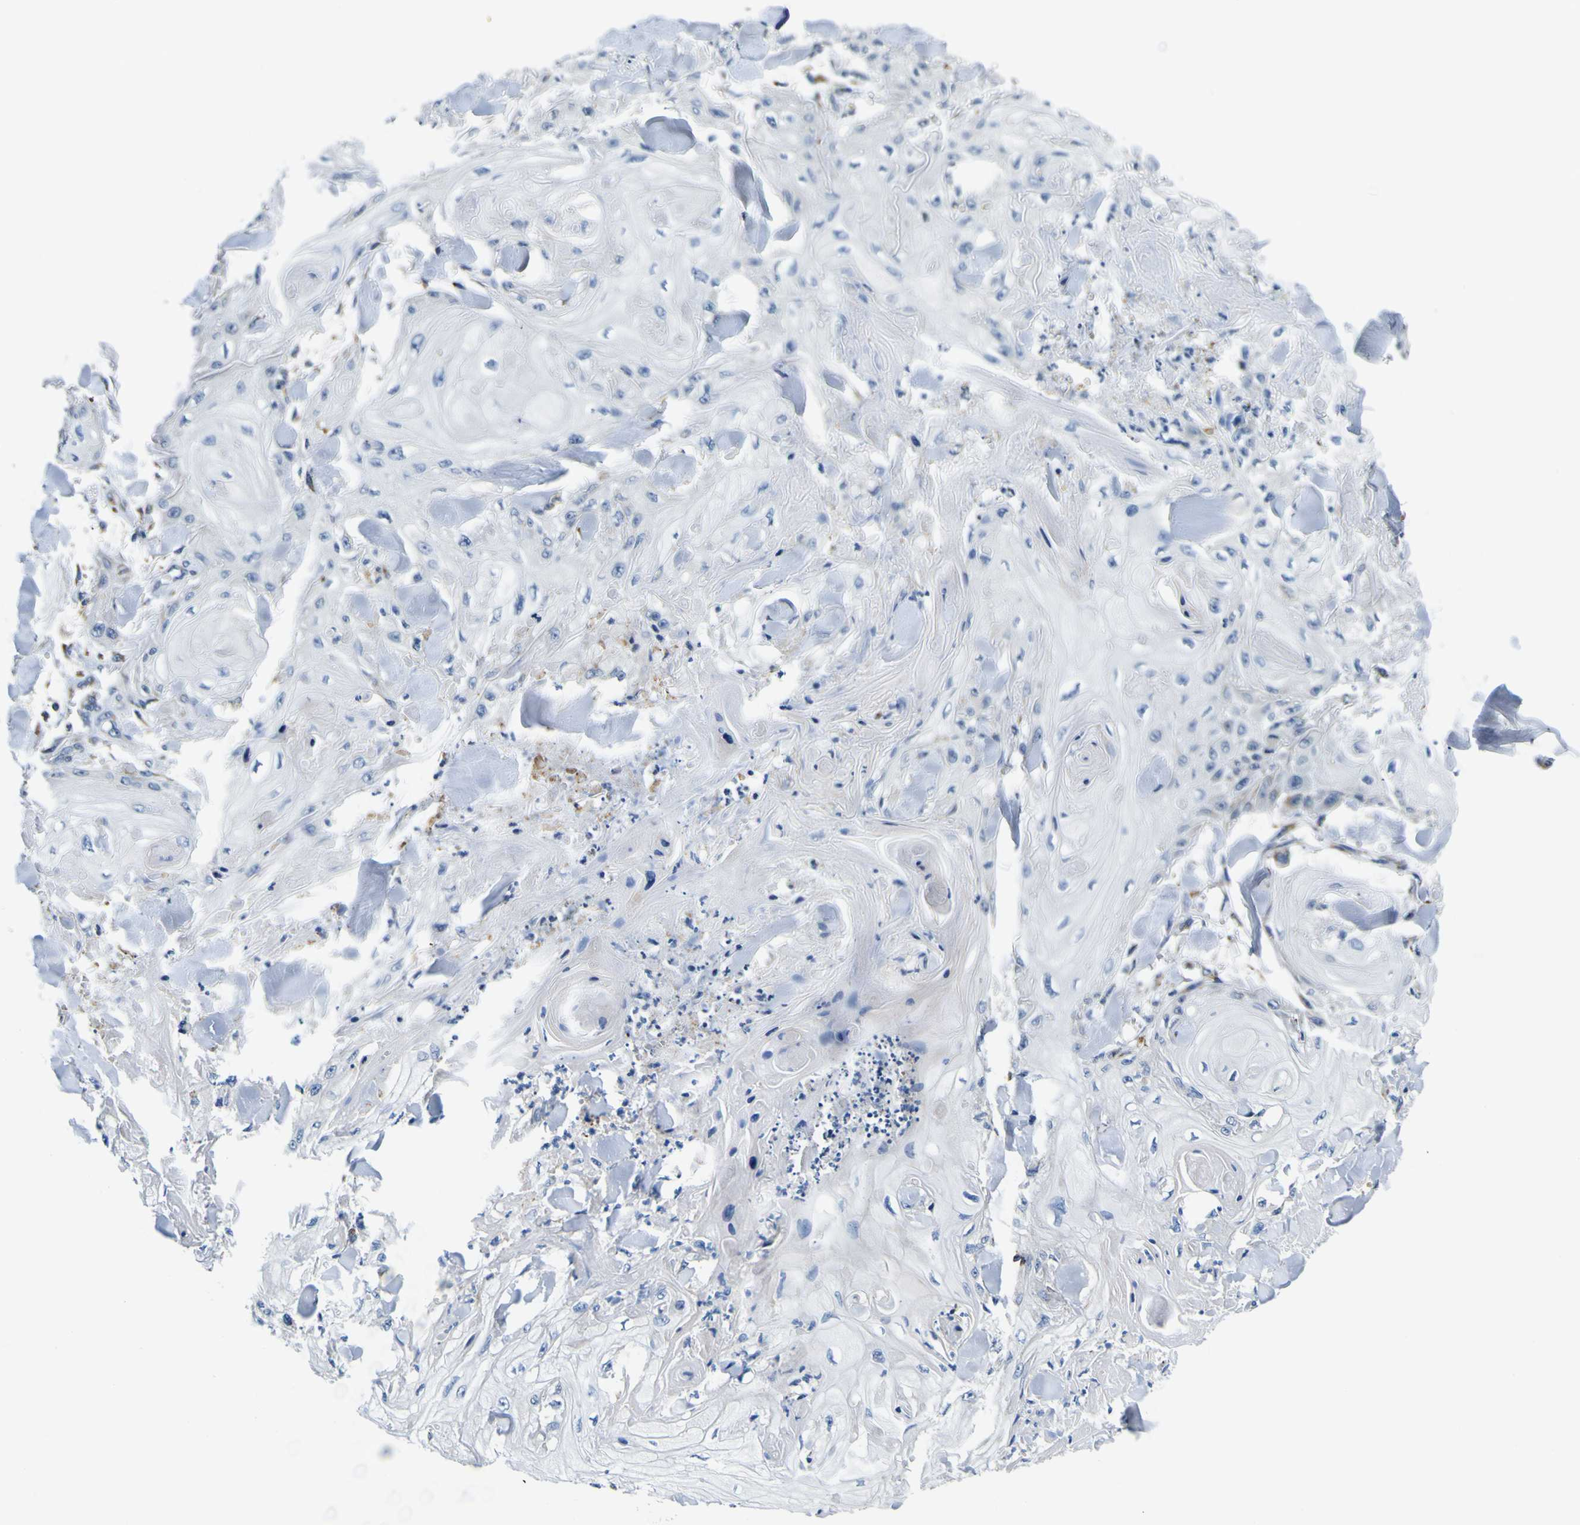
{"staining": {"intensity": "negative", "quantity": "none", "location": "none"}, "tissue": "skin cancer", "cell_type": "Tumor cells", "image_type": "cancer", "snomed": [{"axis": "morphology", "description": "Squamous cell carcinoma, NOS"}, {"axis": "topography", "description": "Skin"}], "caption": "Immunohistochemistry (IHC) photomicrograph of neoplastic tissue: human squamous cell carcinoma (skin) stained with DAB (3,3'-diaminobenzidine) reveals no significant protein expression in tumor cells.", "gene": "NLRP3", "patient": {"sex": "male", "age": 74}}